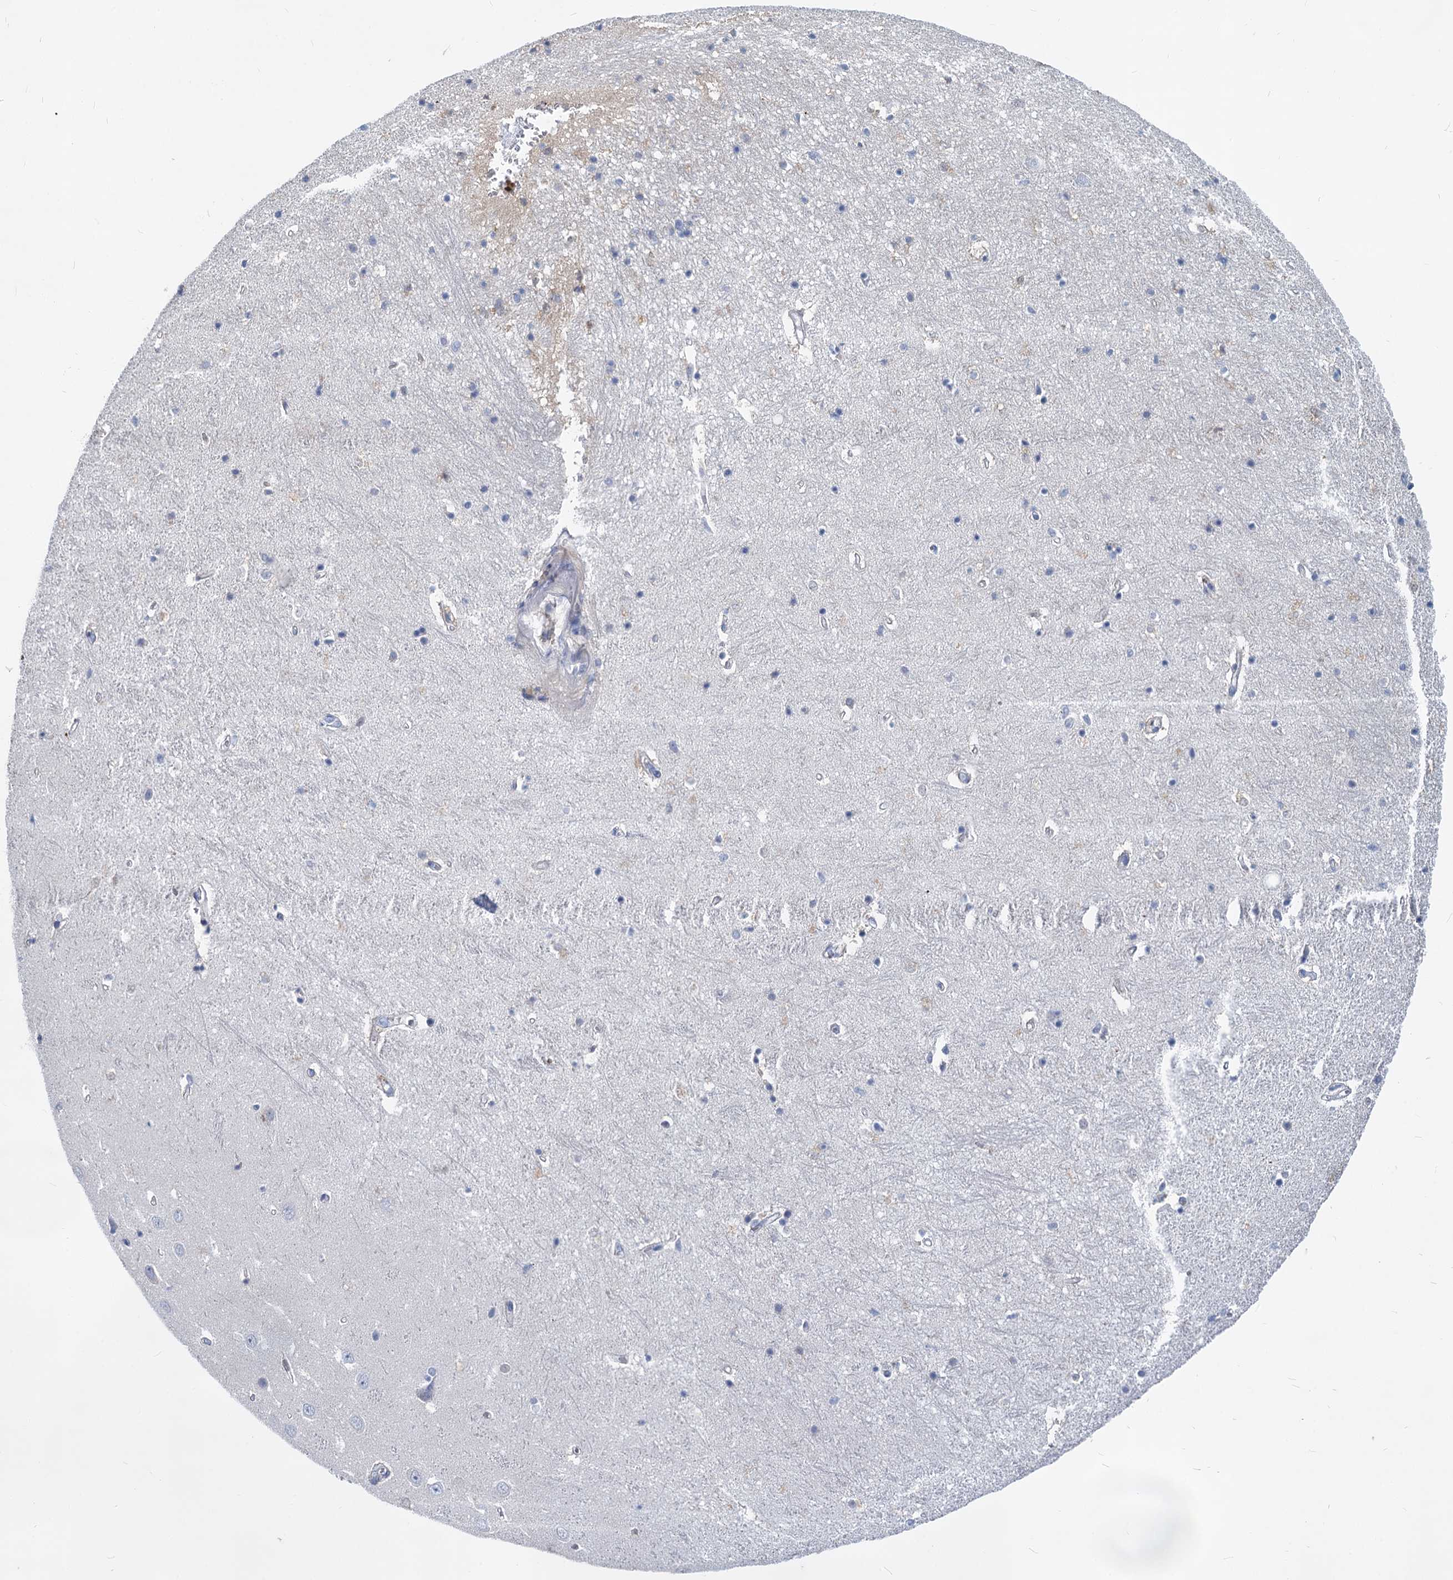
{"staining": {"intensity": "moderate", "quantity": "<25%", "location": "cytoplasmic/membranous"}, "tissue": "hippocampus", "cell_type": "Glial cells", "image_type": "normal", "snomed": [{"axis": "morphology", "description": "Normal tissue, NOS"}, {"axis": "topography", "description": "Hippocampus"}], "caption": "Immunohistochemistry (IHC) (DAB) staining of normal human hippocampus displays moderate cytoplasmic/membranous protein positivity in approximately <25% of glial cells. (brown staining indicates protein expression, while blue staining denotes nuclei).", "gene": "GSTM3", "patient": {"sex": "female", "age": 64}}